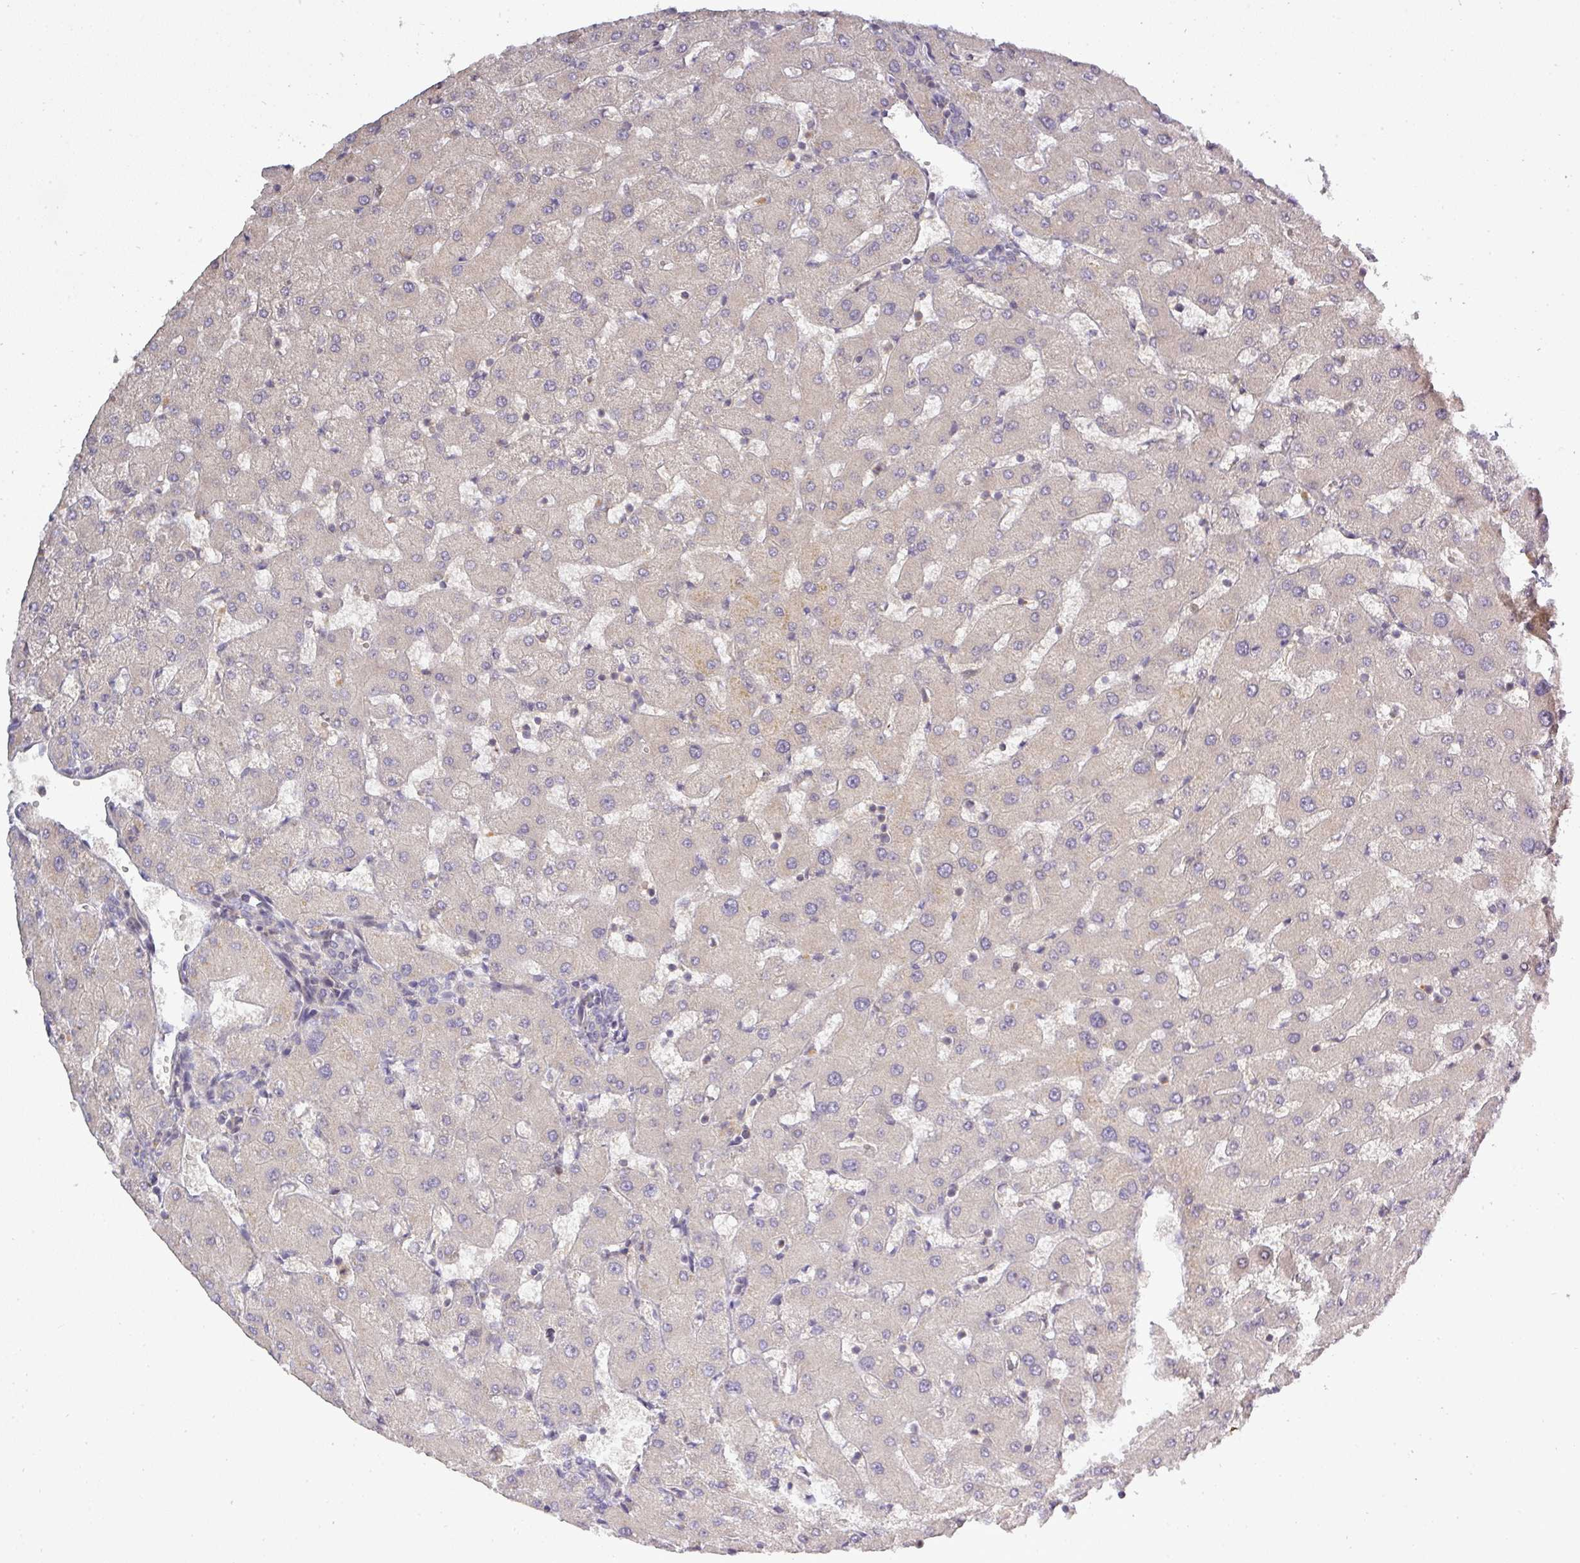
{"staining": {"intensity": "negative", "quantity": "none", "location": "none"}, "tissue": "liver", "cell_type": "Cholangiocytes", "image_type": "normal", "snomed": [{"axis": "morphology", "description": "Normal tissue, NOS"}, {"axis": "topography", "description": "Liver"}], "caption": "Immunohistochemistry of normal human liver shows no staining in cholangiocytes. (DAB immunohistochemistry, high magnification).", "gene": "NIN", "patient": {"sex": "female", "age": 63}}